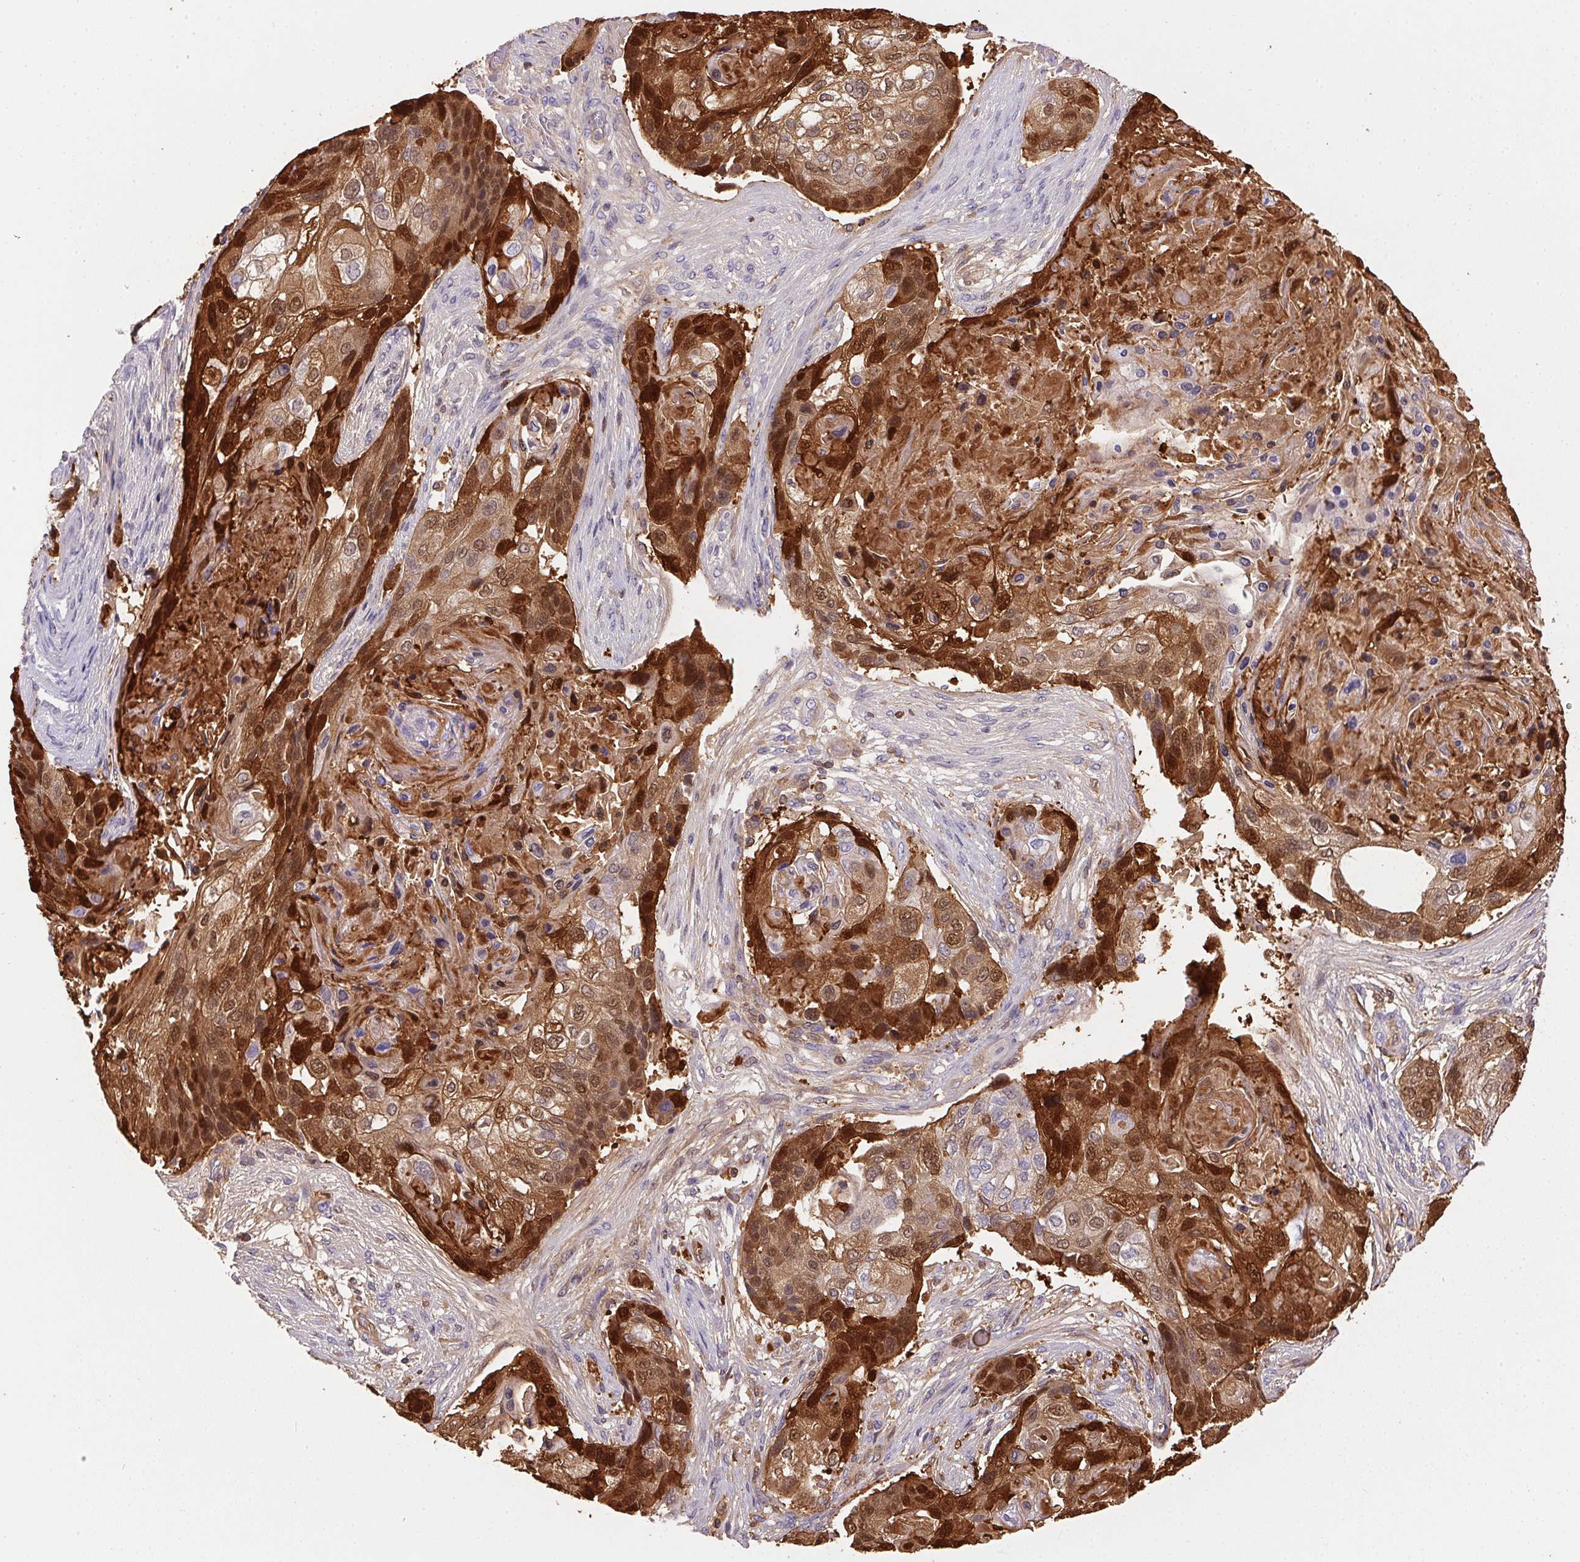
{"staining": {"intensity": "strong", "quantity": "25%-75%", "location": "cytoplasmic/membranous,nuclear"}, "tissue": "lung cancer", "cell_type": "Tumor cells", "image_type": "cancer", "snomed": [{"axis": "morphology", "description": "Squamous cell carcinoma, NOS"}, {"axis": "topography", "description": "Lung"}], "caption": "Protein analysis of lung squamous cell carcinoma tissue shows strong cytoplasmic/membranous and nuclear expression in about 25%-75% of tumor cells.", "gene": "S100A2", "patient": {"sex": "male", "age": 69}}